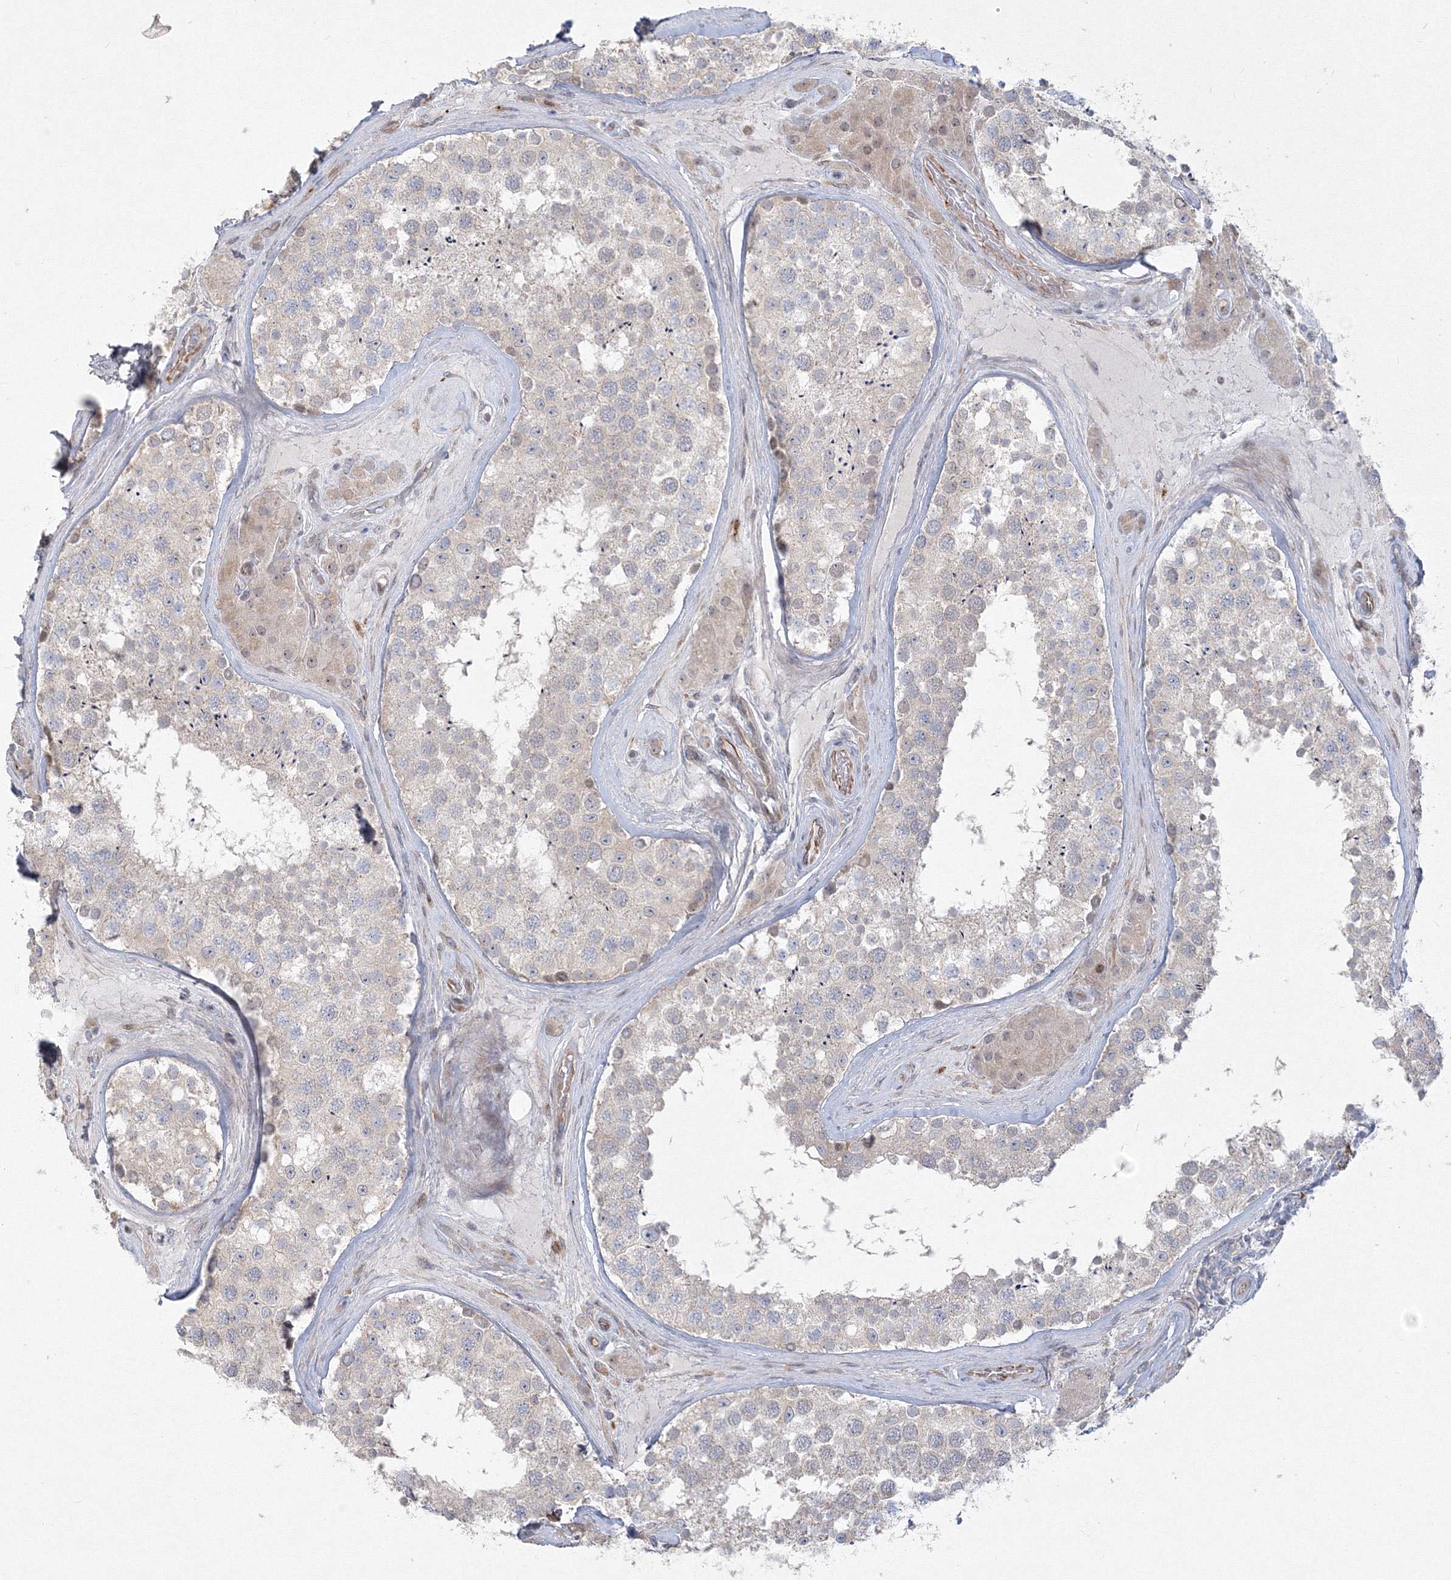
{"staining": {"intensity": "weak", "quantity": "<25%", "location": "cytoplasmic/membranous"}, "tissue": "testis", "cell_type": "Cells in seminiferous ducts", "image_type": "normal", "snomed": [{"axis": "morphology", "description": "Normal tissue, NOS"}, {"axis": "topography", "description": "Testis"}], "caption": "Immunohistochemistry micrograph of unremarkable testis stained for a protein (brown), which shows no positivity in cells in seminiferous ducts. (Immunohistochemistry (ihc), brightfield microscopy, high magnification).", "gene": "WDR49", "patient": {"sex": "male", "age": 46}}